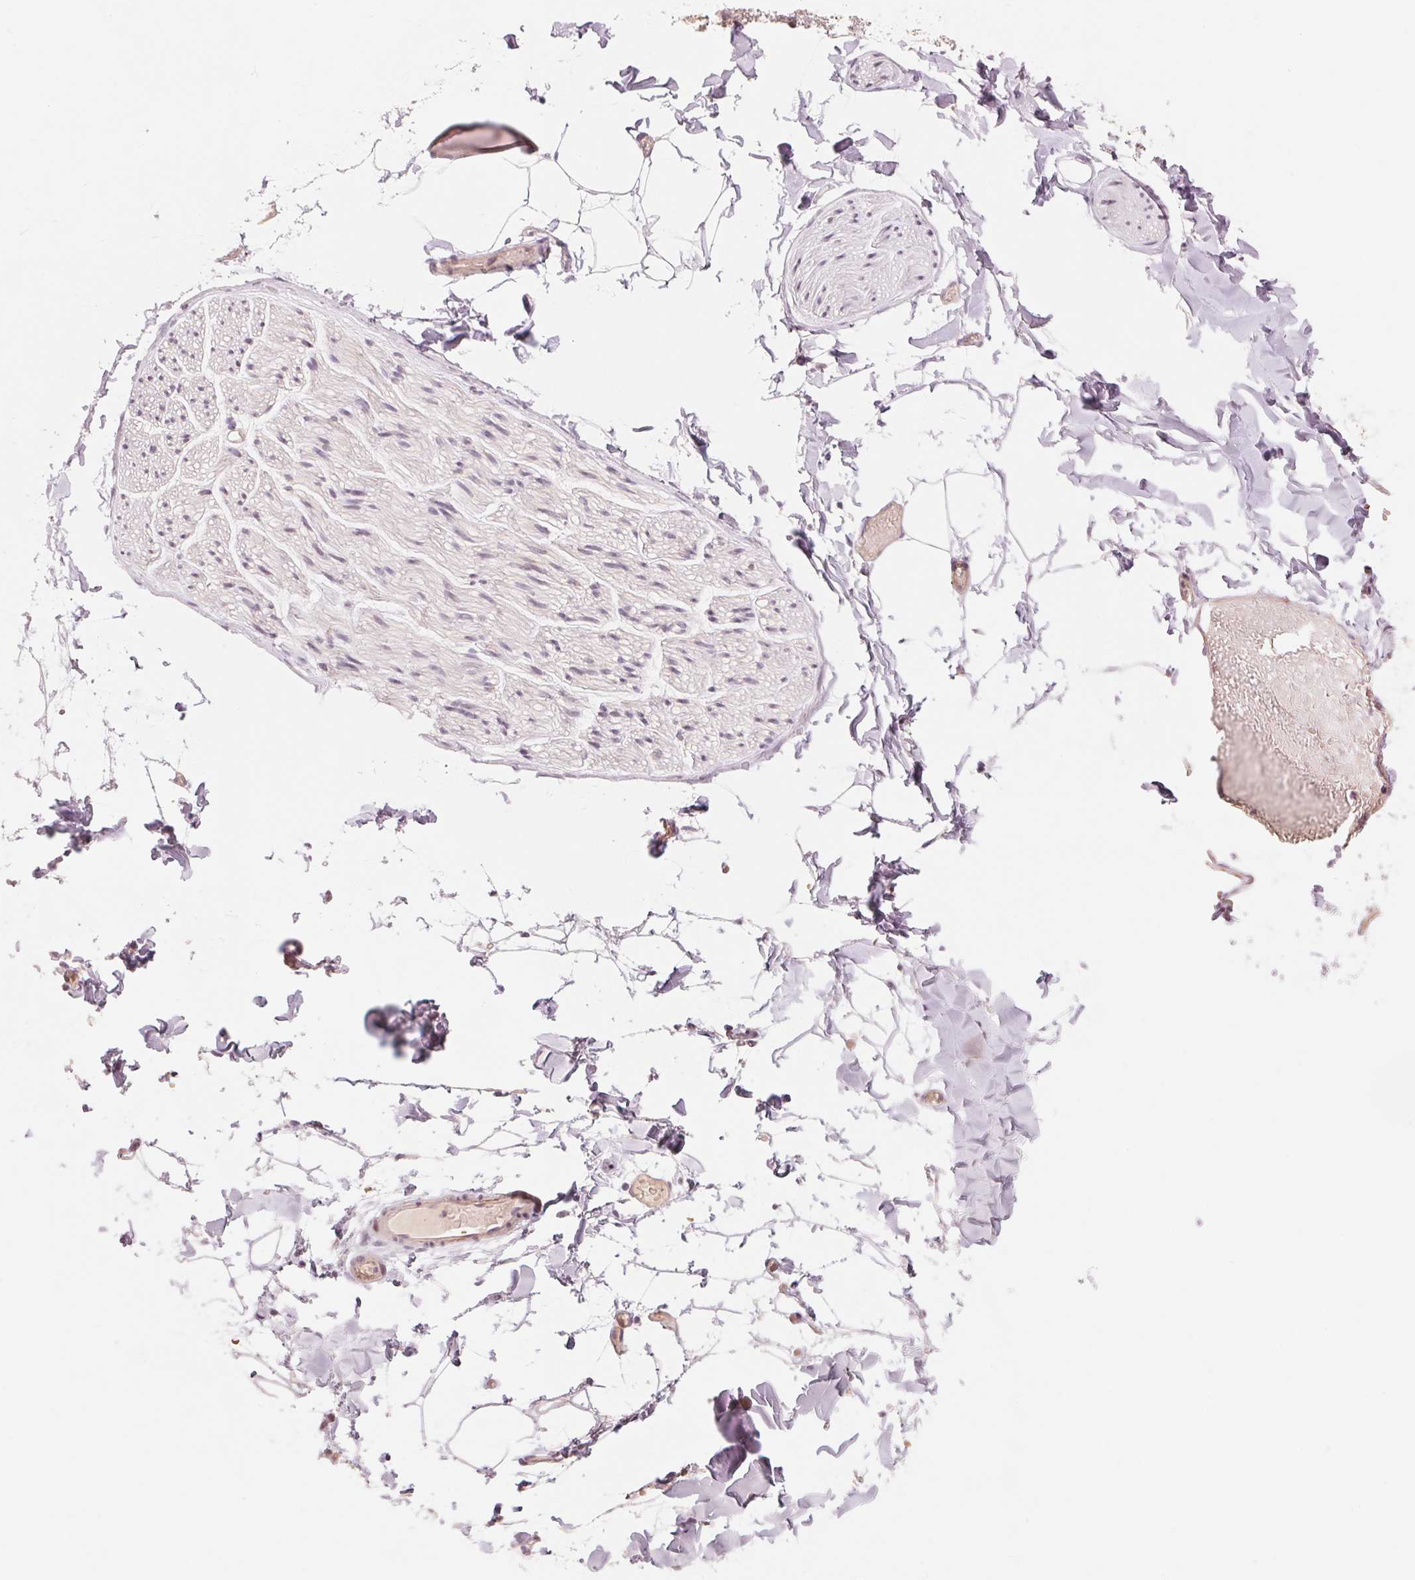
{"staining": {"intensity": "moderate", "quantity": "<25%", "location": "cytoplasmic/membranous"}, "tissue": "adipose tissue", "cell_type": "Adipocytes", "image_type": "normal", "snomed": [{"axis": "morphology", "description": "Normal tissue, NOS"}, {"axis": "topography", "description": "Gallbladder"}, {"axis": "topography", "description": "Peripheral nerve tissue"}], "caption": "This micrograph demonstrates immunohistochemistry (IHC) staining of unremarkable adipose tissue, with low moderate cytoplasmic/membranous expression in about <25% of adipocytes.", "gene": "SLC17A4", "patient": {"sex": "female", "age": 45}}